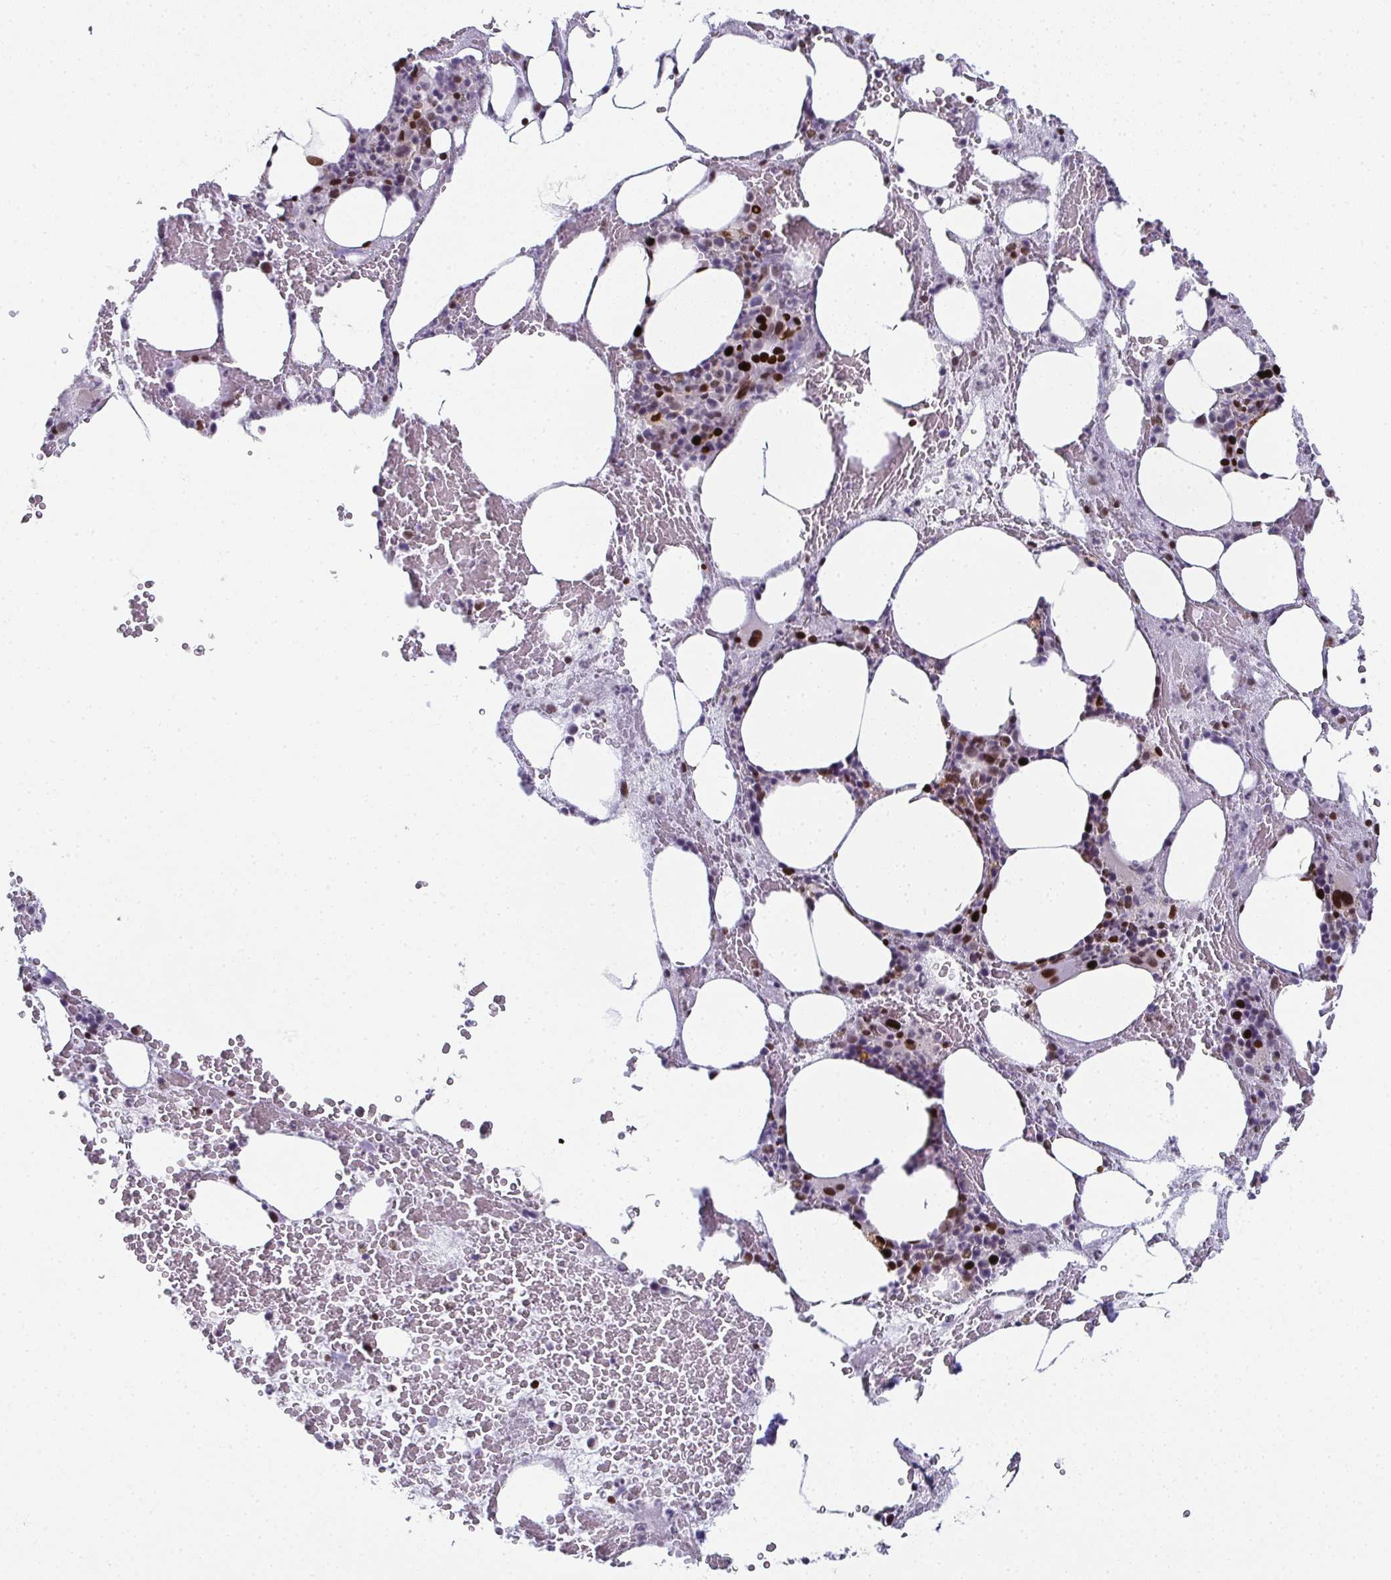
{"staining": {"intensity": "strong", "quantity": "<25%", "location": "nuclear"}, "tissue": "bone marrow", "cell_type": "Hematopoietic cells", "image_type": "normal", "snomed": [{"axis": "morphology", "description": "Normal tissue, NOS"}, {"axis": "topography", "description": "Bone marrow"}], "caption": "This image exhibits immunohistochemistry (IHC) staining of unremarkable bone marrow, with medium strong nuclear positivity in approximately <25% of hematopoietic cells.", "gene": "RB1", "patient": {"sex": "male", "age": 89}}